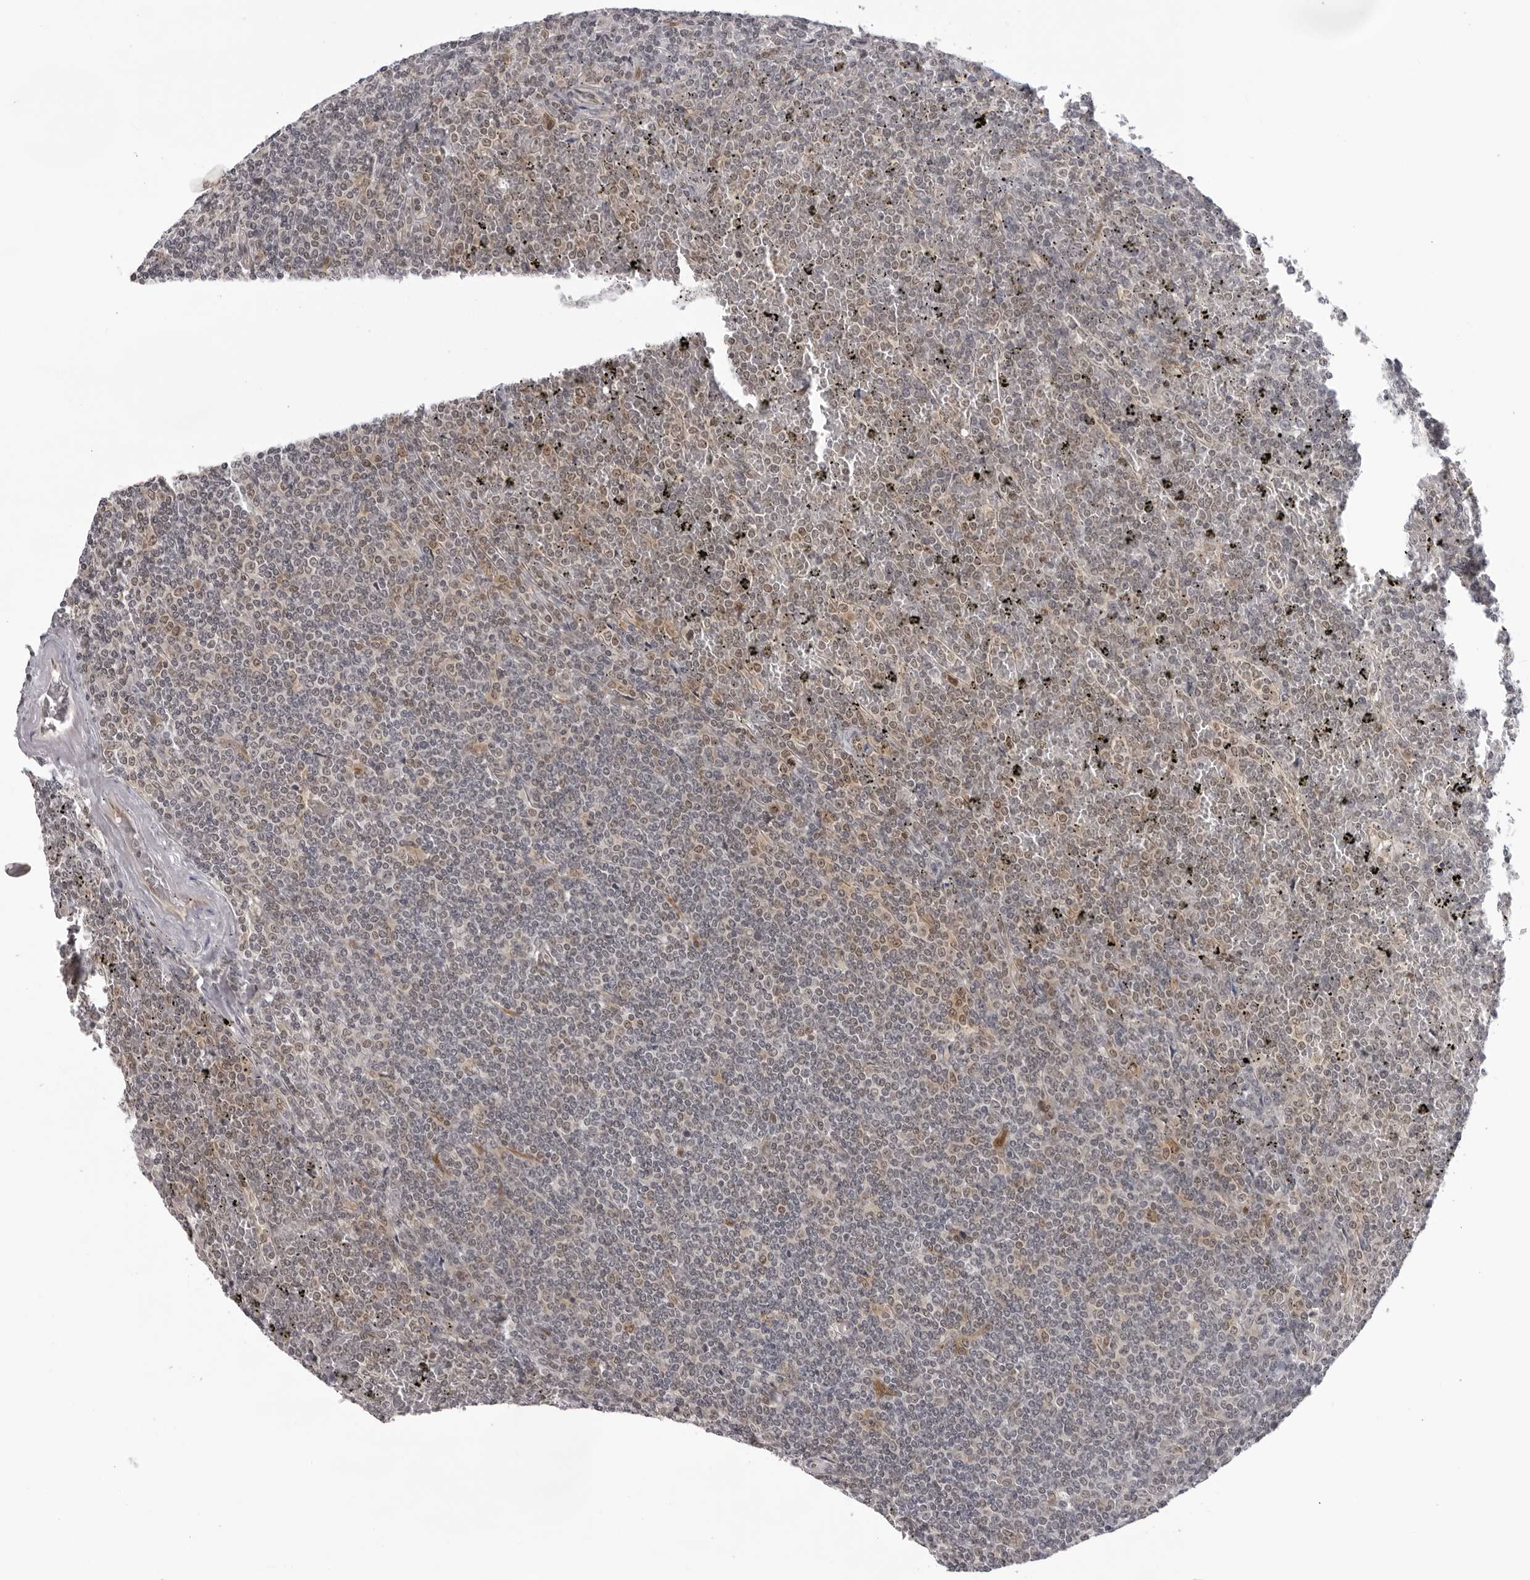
{"staining": {"intensity": "negative", "quantity": "none", "location": "none"}, "tissue": "lymphoma", "cell_type": "Tumor cells", "image_type": "cancer", "snomed": [{"axis": "morphology", "description": "Malignant lymphoma, non-Hodgkin's type, Low grade"}, {"axis": "topography", "description": "Spleen"}], "caption": "Immunohistochemical staining of human low-grade malignant lymphoma, non-Hodgkin's type exhibits no significant expression in tumor cells. (Immunohistochemistry (ihc), brightfield microscopy, high magnification).", "gene": "CASP7", "patient": {"sex": "female", "age": 19}}